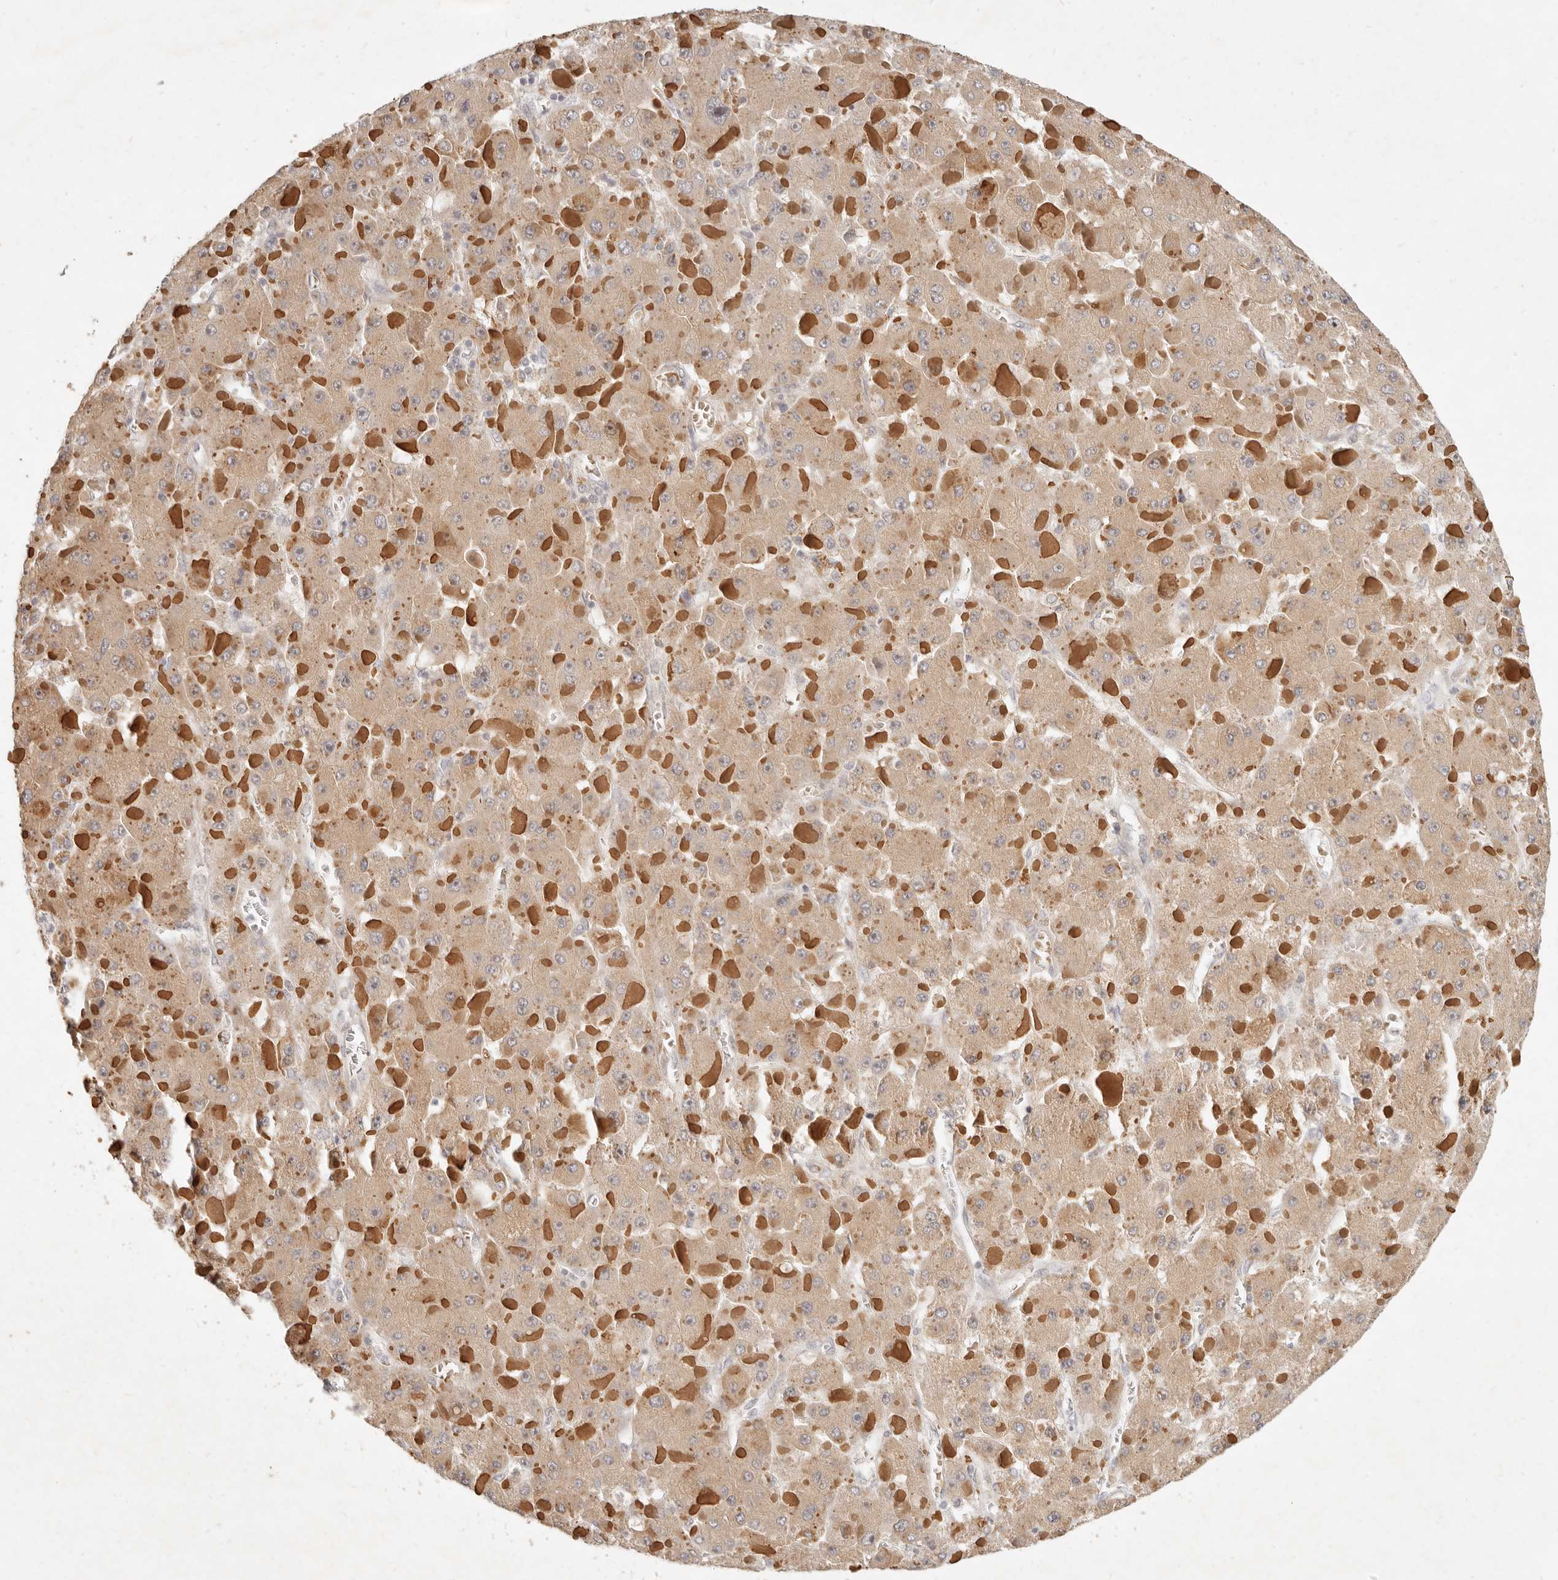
{"staining": {"intensity": "weak", "quantity": ">75%", "location": "cytoplasmic/membranous"}, "tissue": "liver cancer", "cell_type": "Tumor cells", "image_type": "cancer", "snomed": [{"axis": "morphology", "description": "Carcinoma, Hepatocellular, NOS"}, {"axis": "topography", "description": "Liver"}], "caption": "A brown stain shows weak cytoplasmic/membranous expression of a protein in liver cancer (hepatocellular carcinoma) tumor cells.", "gene": "UBXN11", "patient": {"sex": "female", "age": 73}}